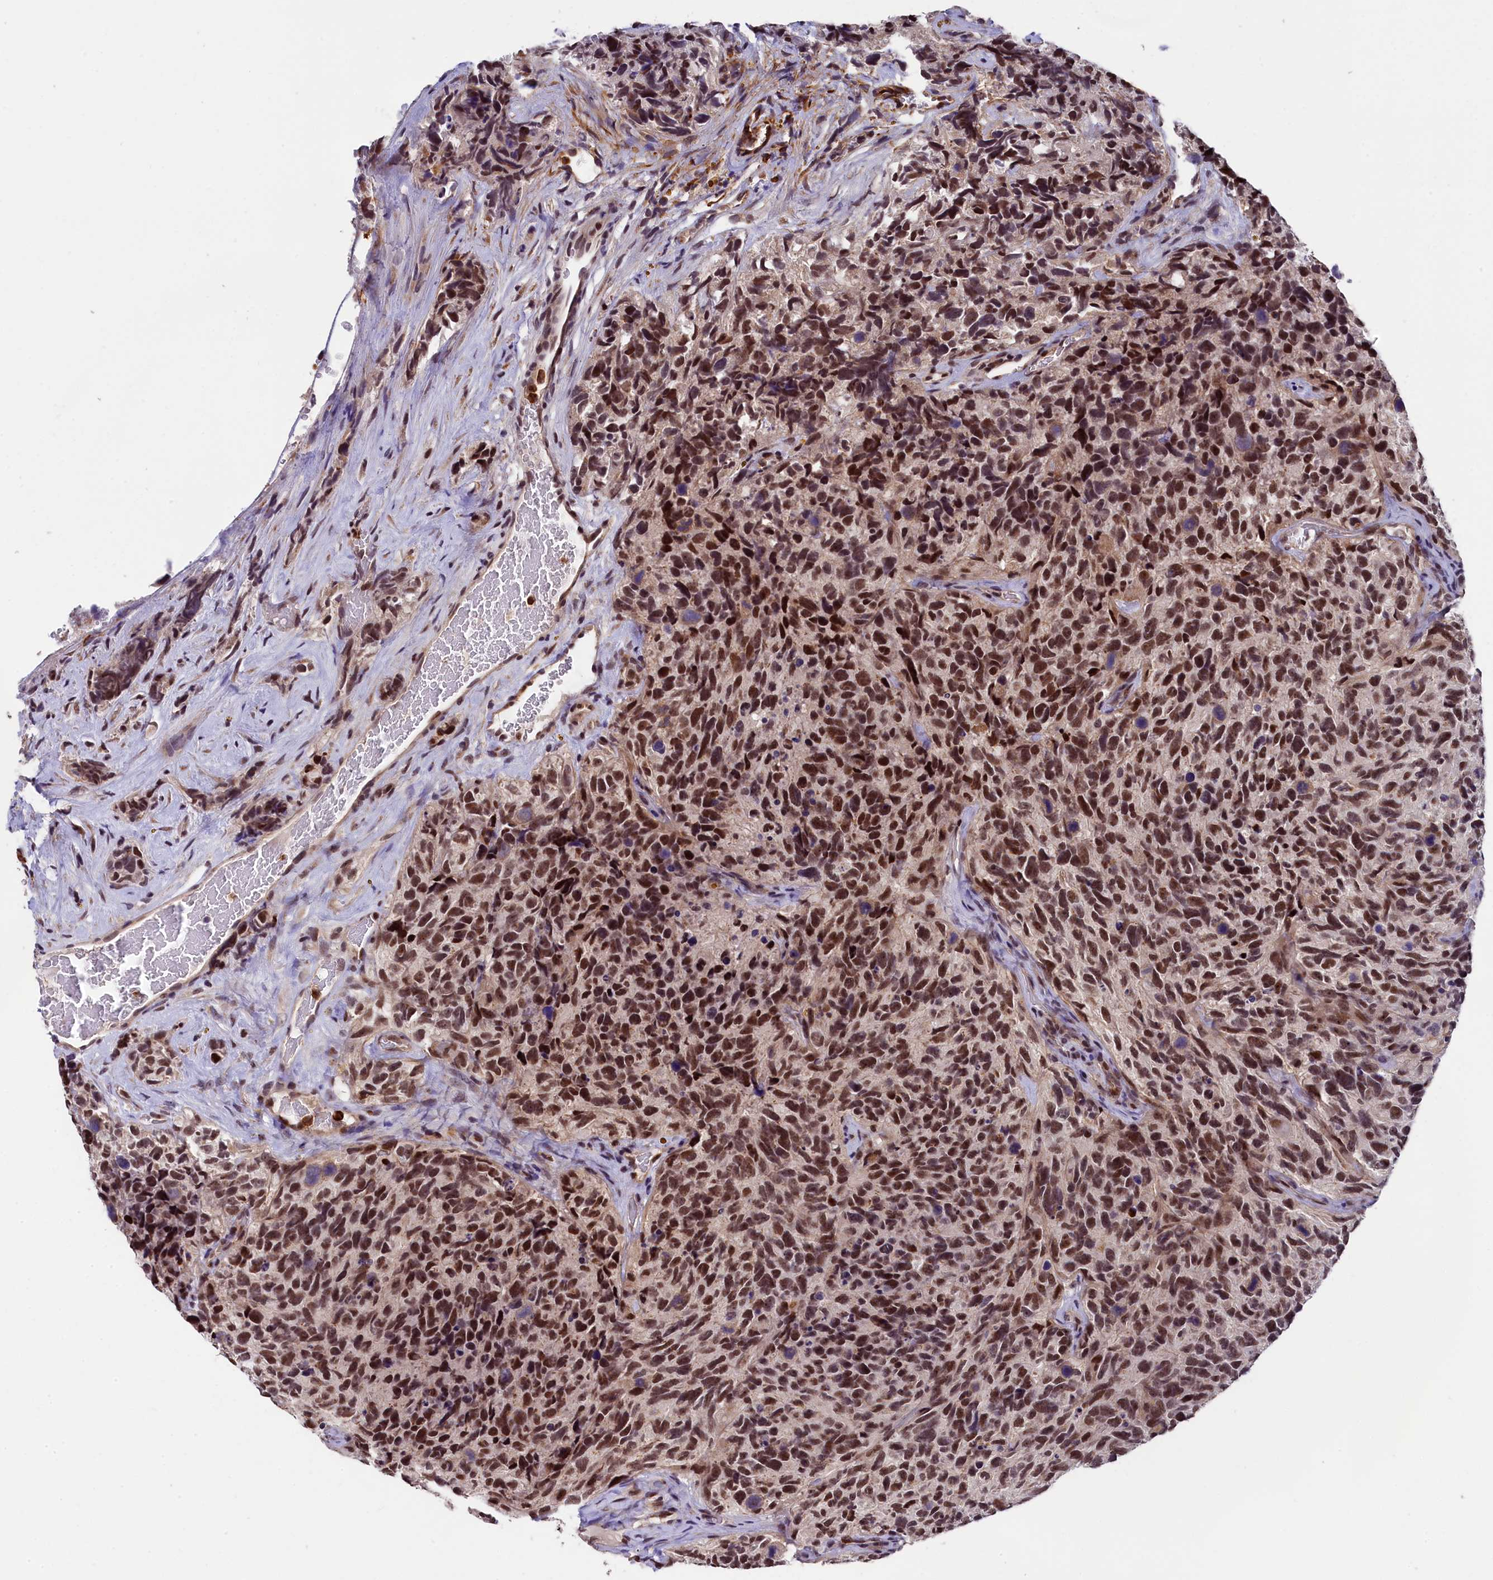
{"staining": {"intensity": "strong", "quantity": ">75%", "location": "nuclear"}, "tissue": "glioma", "cell_type": "Tumor cells", "image_type": "cancer", "snomed": [{"axis": "morphology", "description": "Glioma, malignant, High grade"}, {"axis": "topography", "description": "Brain"}], "caption": "Immunohistochemical staining of glioma reveals strong nuclear protein positivity in approximately >75% of tumor cells. The protein is stained brown, and the nuclei are stained in blue (DAB IHC with brightfield microscopy, high magnification).", "gene": "ADIG", "patient": {"sex": "male", "age": 69}}